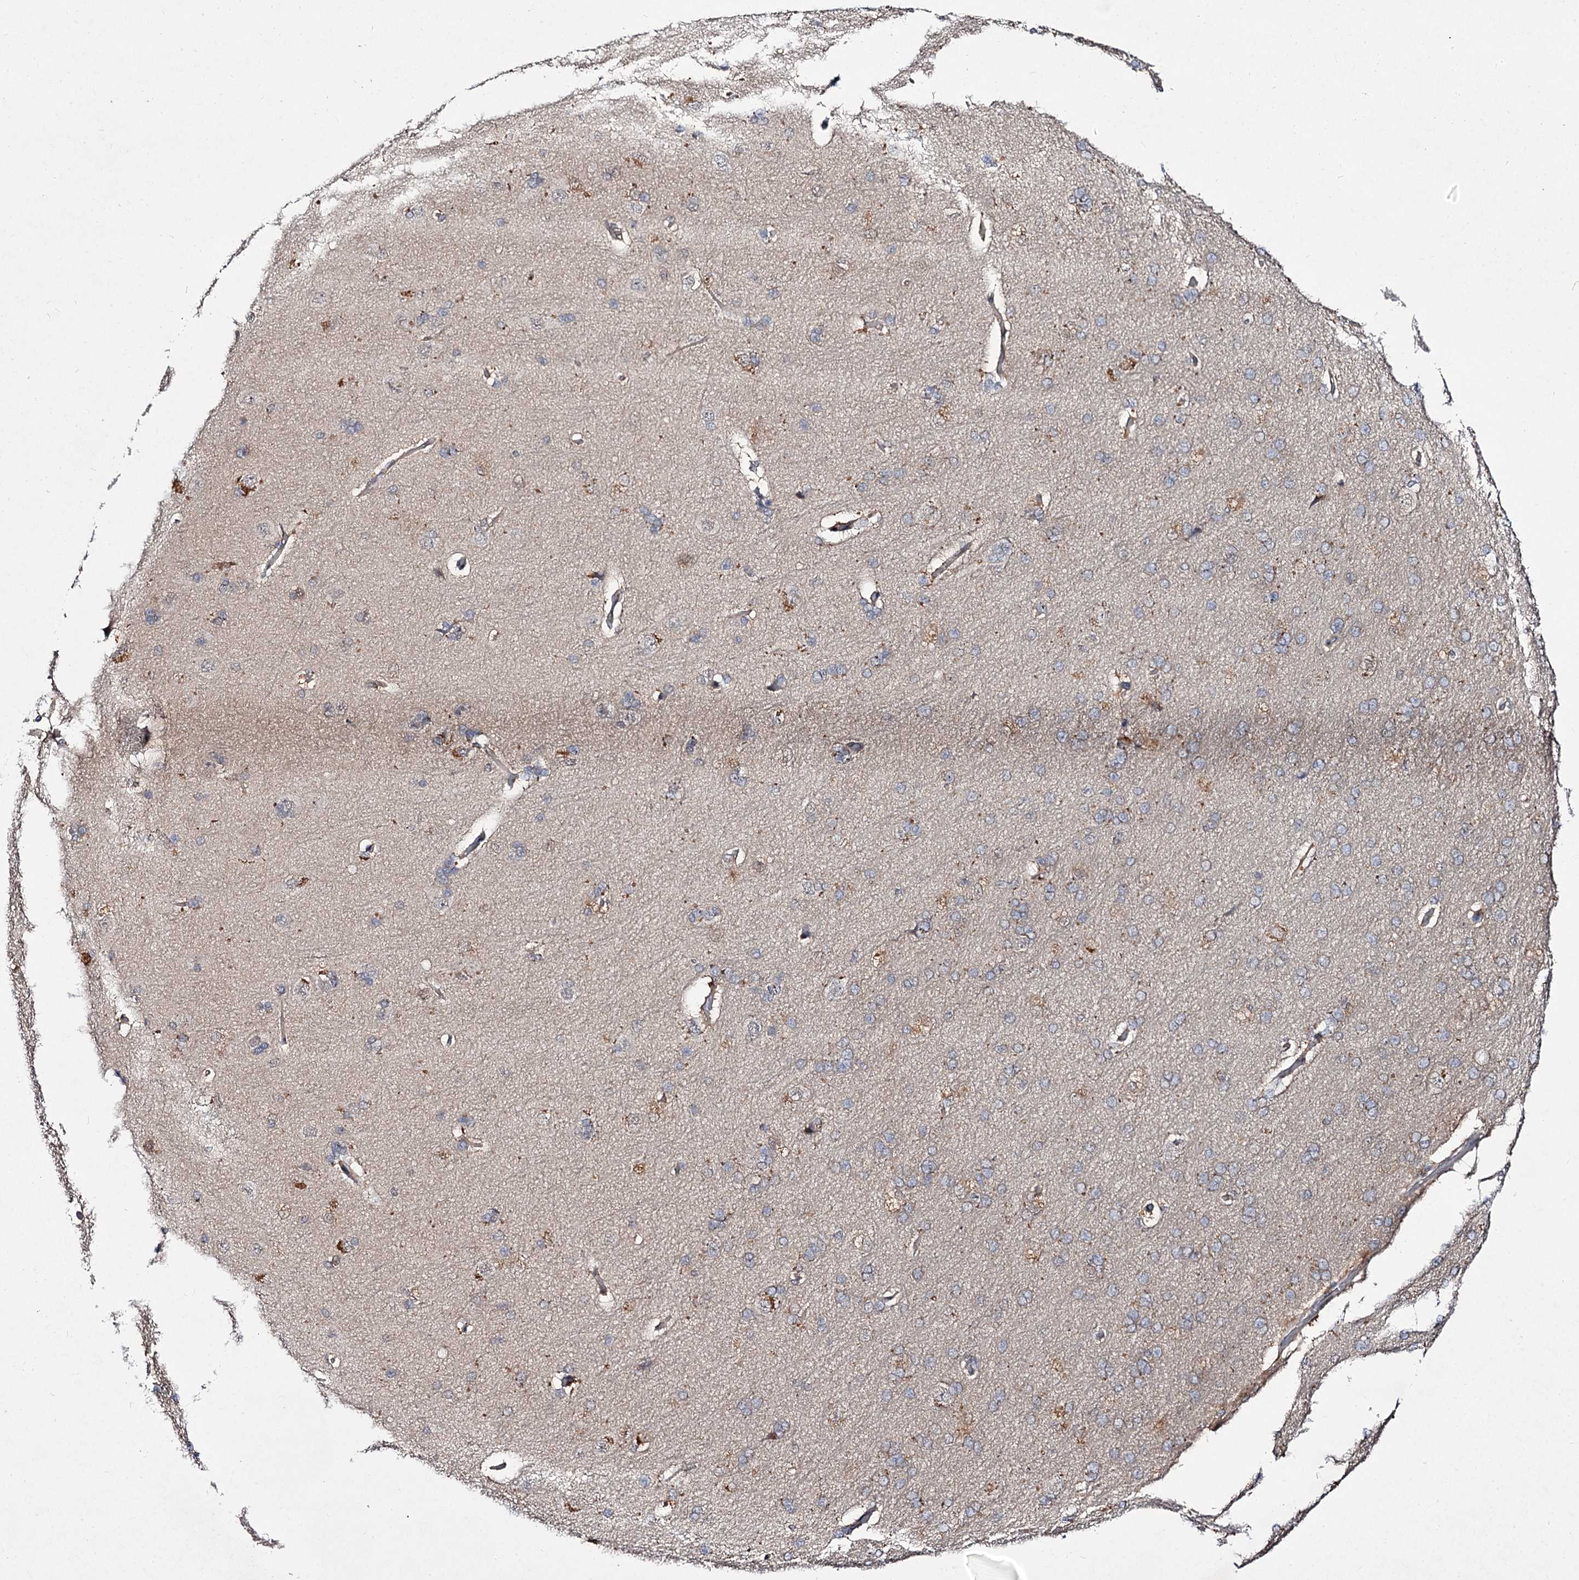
{"staining": {"intensity": "weak", "quantity": ">75%", "location": "cytoplasmic/membranous"}, "tissue": "cerebral cortex", "cell_type": "Endothelial cells", "image_type": "normal", "snomed": [{"axis": "morphology", "description": "Normal tissue, NOS"}, {"axis": "topography", "description": "Cerebral cortex"}], "caption": "Endothelial cells display low levels of weak cytoplasmic/membranous expression in approximately >75% of cells in benign human cerebral cortex.", "gene": "ACTR6", "patient": {"sex": "male", "age": 62}}